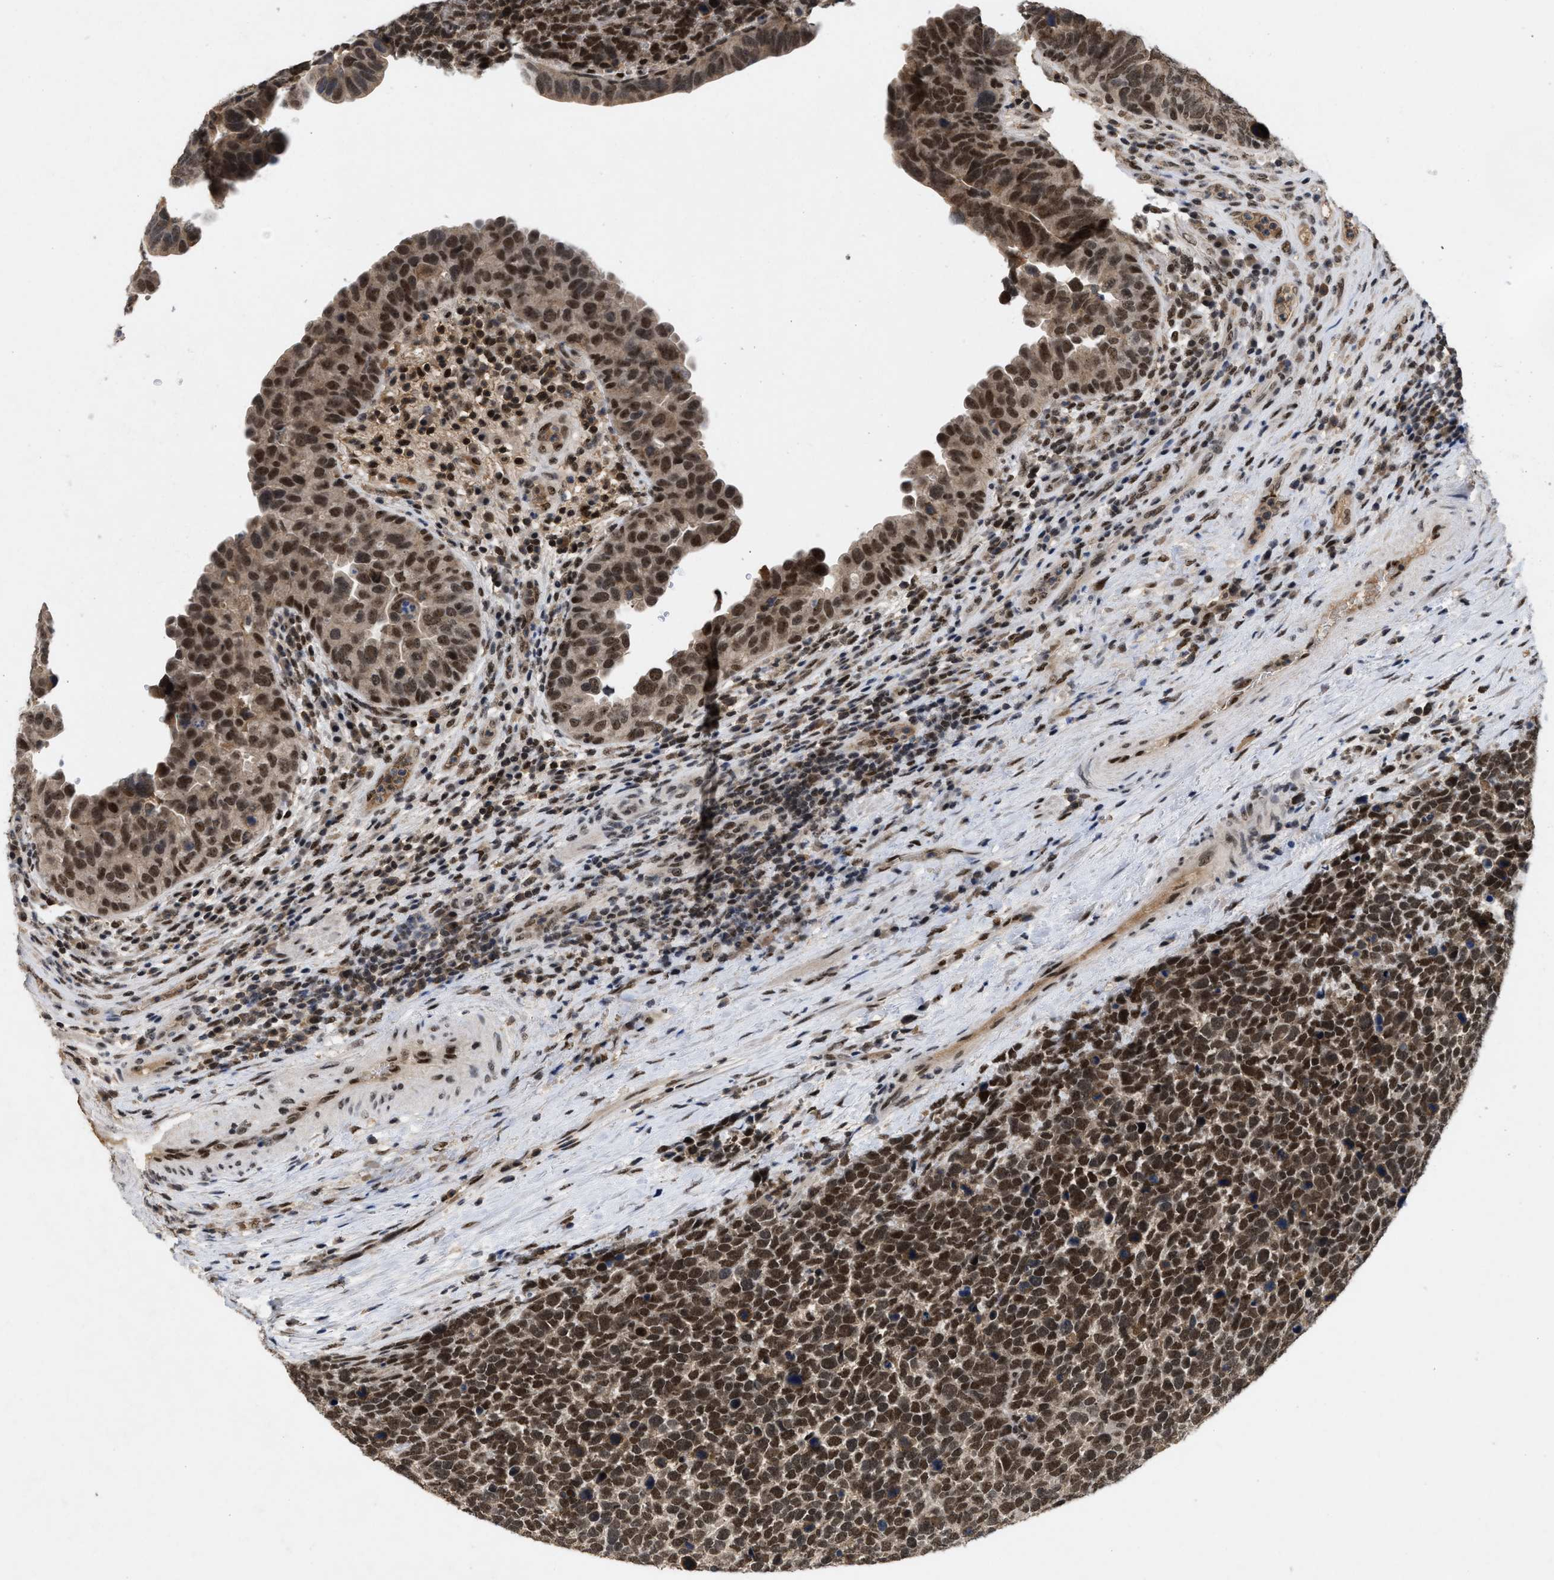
{"staining": {"intensity": "strong", "quantity": ">75%", "location": "nuclear"}, "tissue": "urothelial cancer", "cell_type": "Tumor cells", "image_type": "cancer", "snomed": [{"axis": "morphology", "description": "Urothelial carcinoma, High grade"}, {"axis": "topography", "description": "Urinary bladder"}], "caption": "The photomicrograph displays staining of urothelial cancer, revealing strong nuclear protein expression (brown color) within tumor cells. The protein of interest is shown in brown color, while the nuclei are stained blue.", "gene": "ZNF346", "patient": {"sex": "female", "age": 82}}